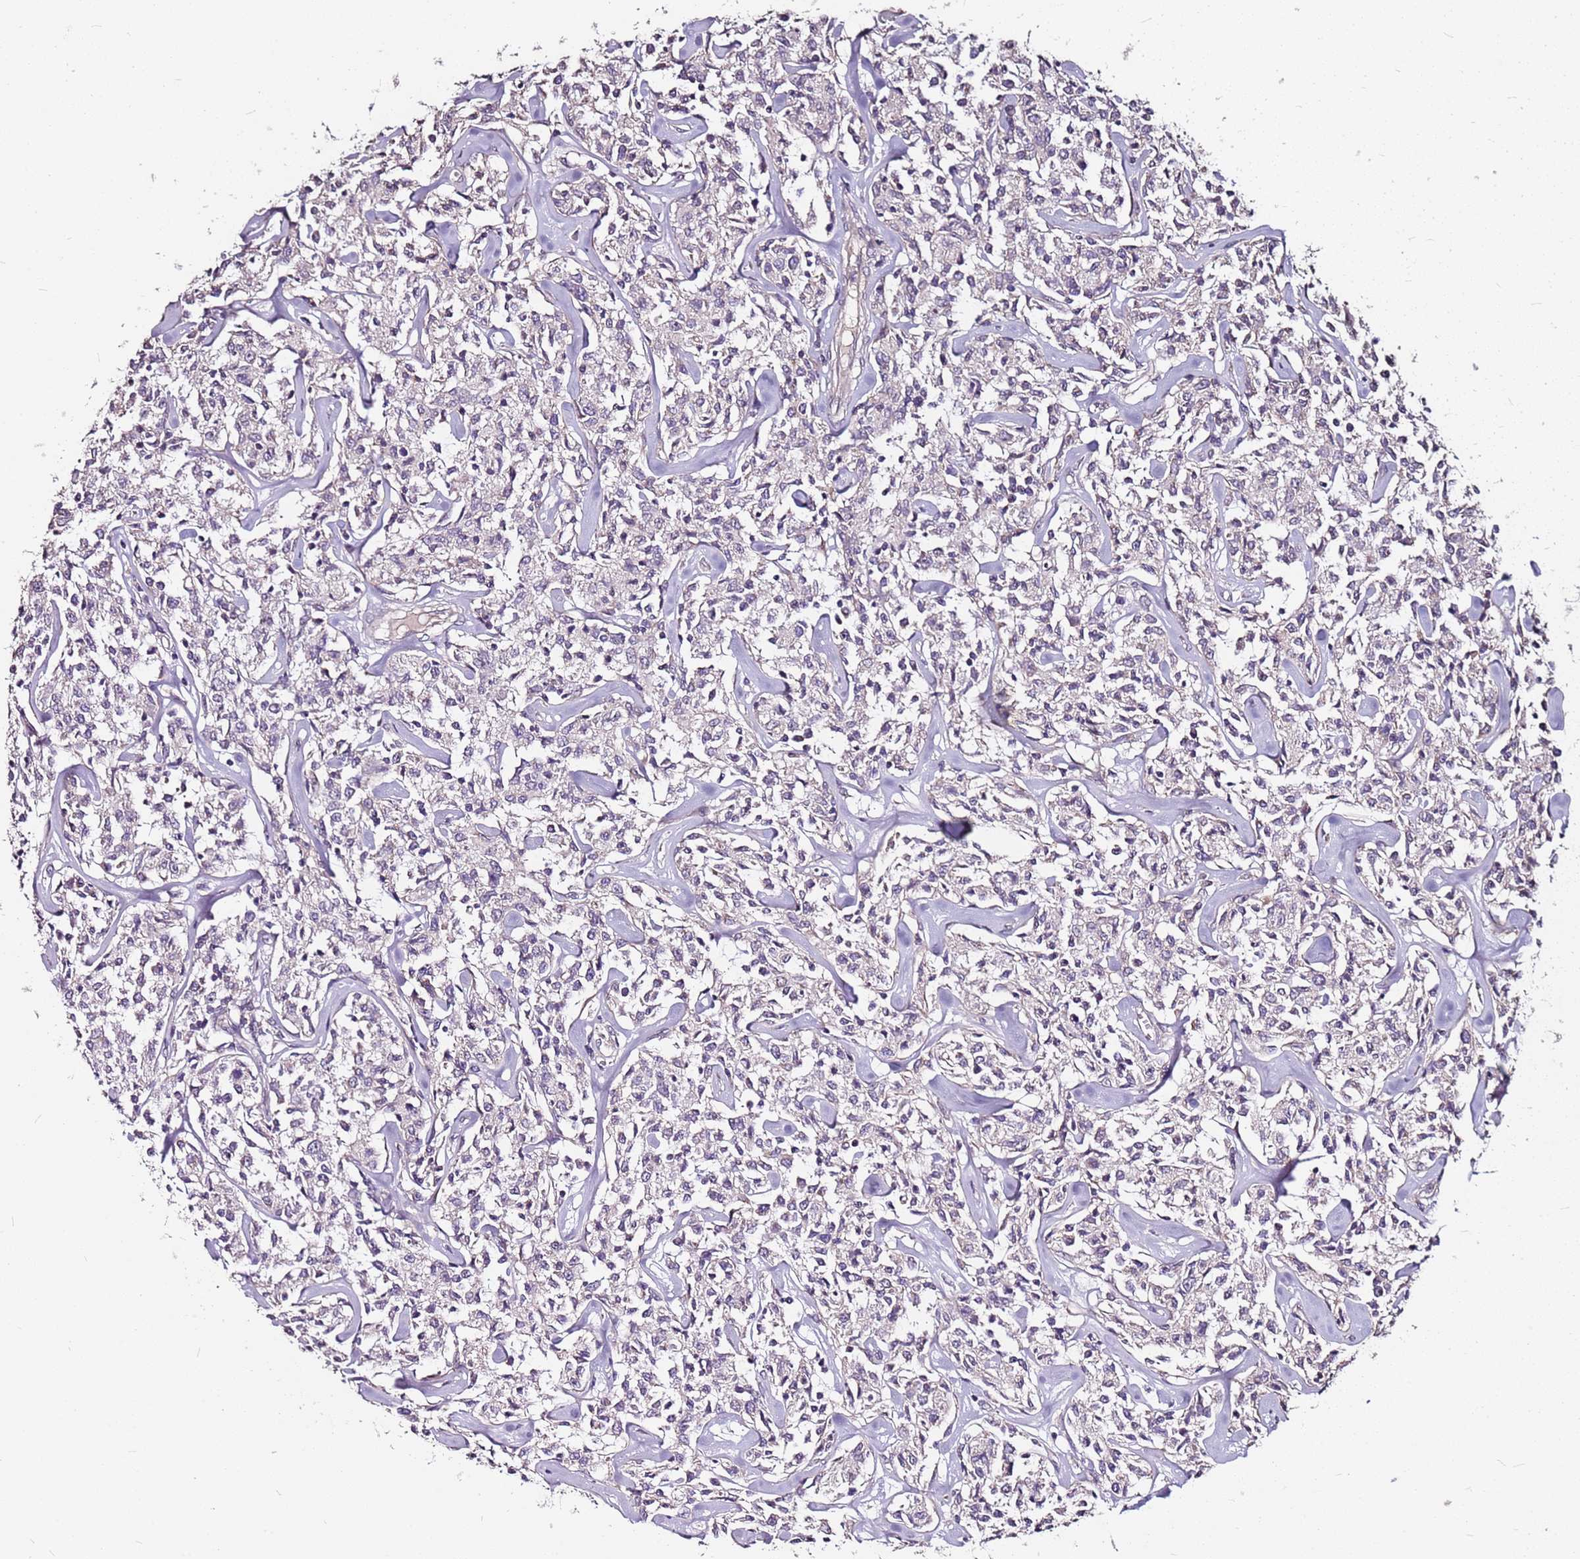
{"staining": {"intensity": "negative", "quantity": "none", "location": "none"}, "tissue": "lymphoma", "cell_type": "Tumor cells", "image_type": "cancer", "snomed": [{"axis": "morphology", "description": "Malignant lymphoma, non-Hodgkin's type, Low grade"}, {"axis": "topography", "description": "Small intestine"}], "caption": "Immunohistochemistry of lymphoma demonstrates no staining in tumor cells.", "gene": "DCDC2C", "patient": {"sex": "female", "age": 59}}